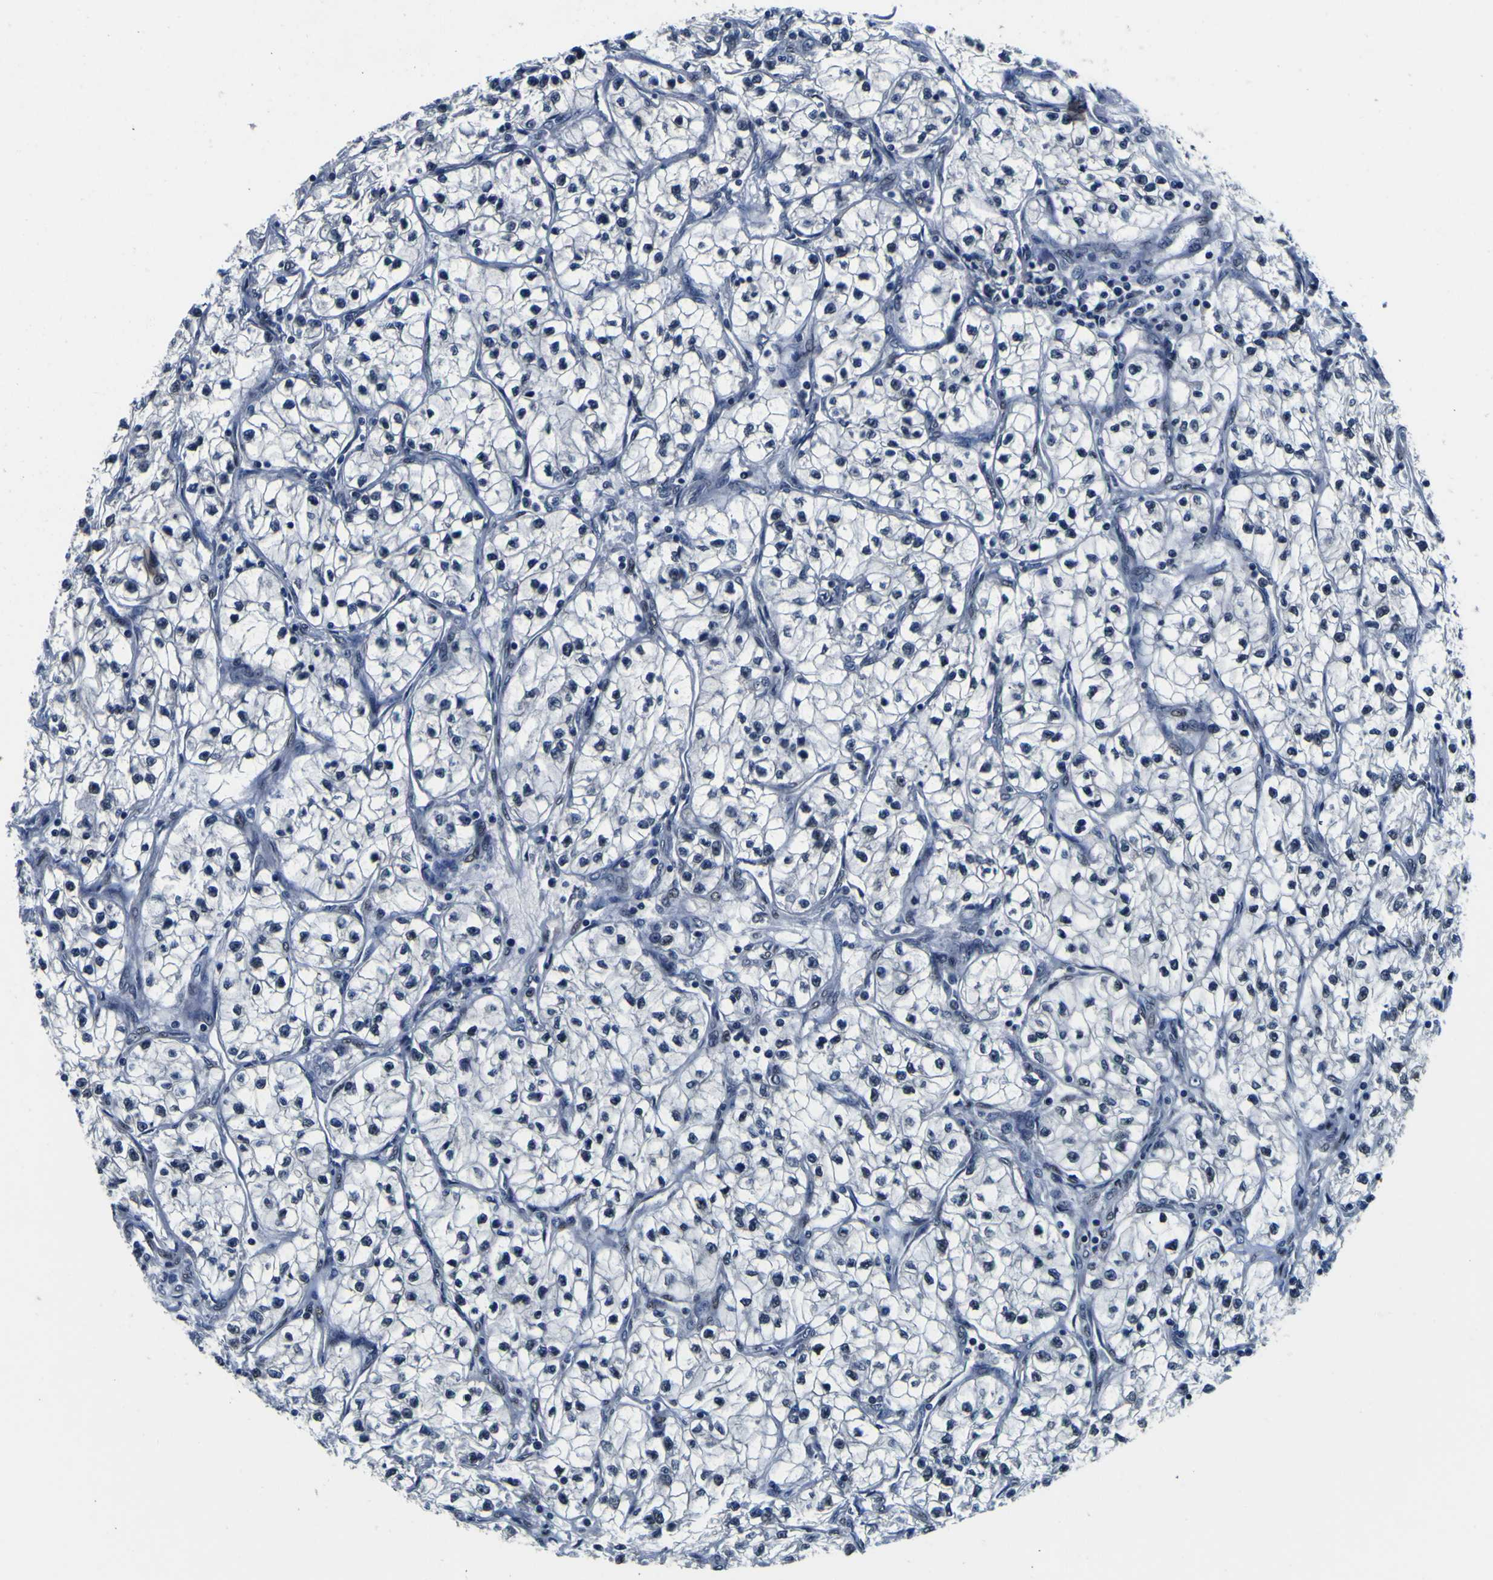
{"staining": {"intensity": "negative", "quantity": "none", "location": "none"}, "tissue": "renal cancer", "cell_type": "Tumor cells", "image_type": "cancer", "snomed": [{"axis": "morphology", "description": "Adenocarcinoma, NOS"}, {"axis": "topography", "description": "Kidney"}], "caption": "Renal cancer stained for a protein using immunohistochemistry exhibits no staining tumor cells.", "gene": "CUL4B", "patient": {"sex": "female", "age": 57}}